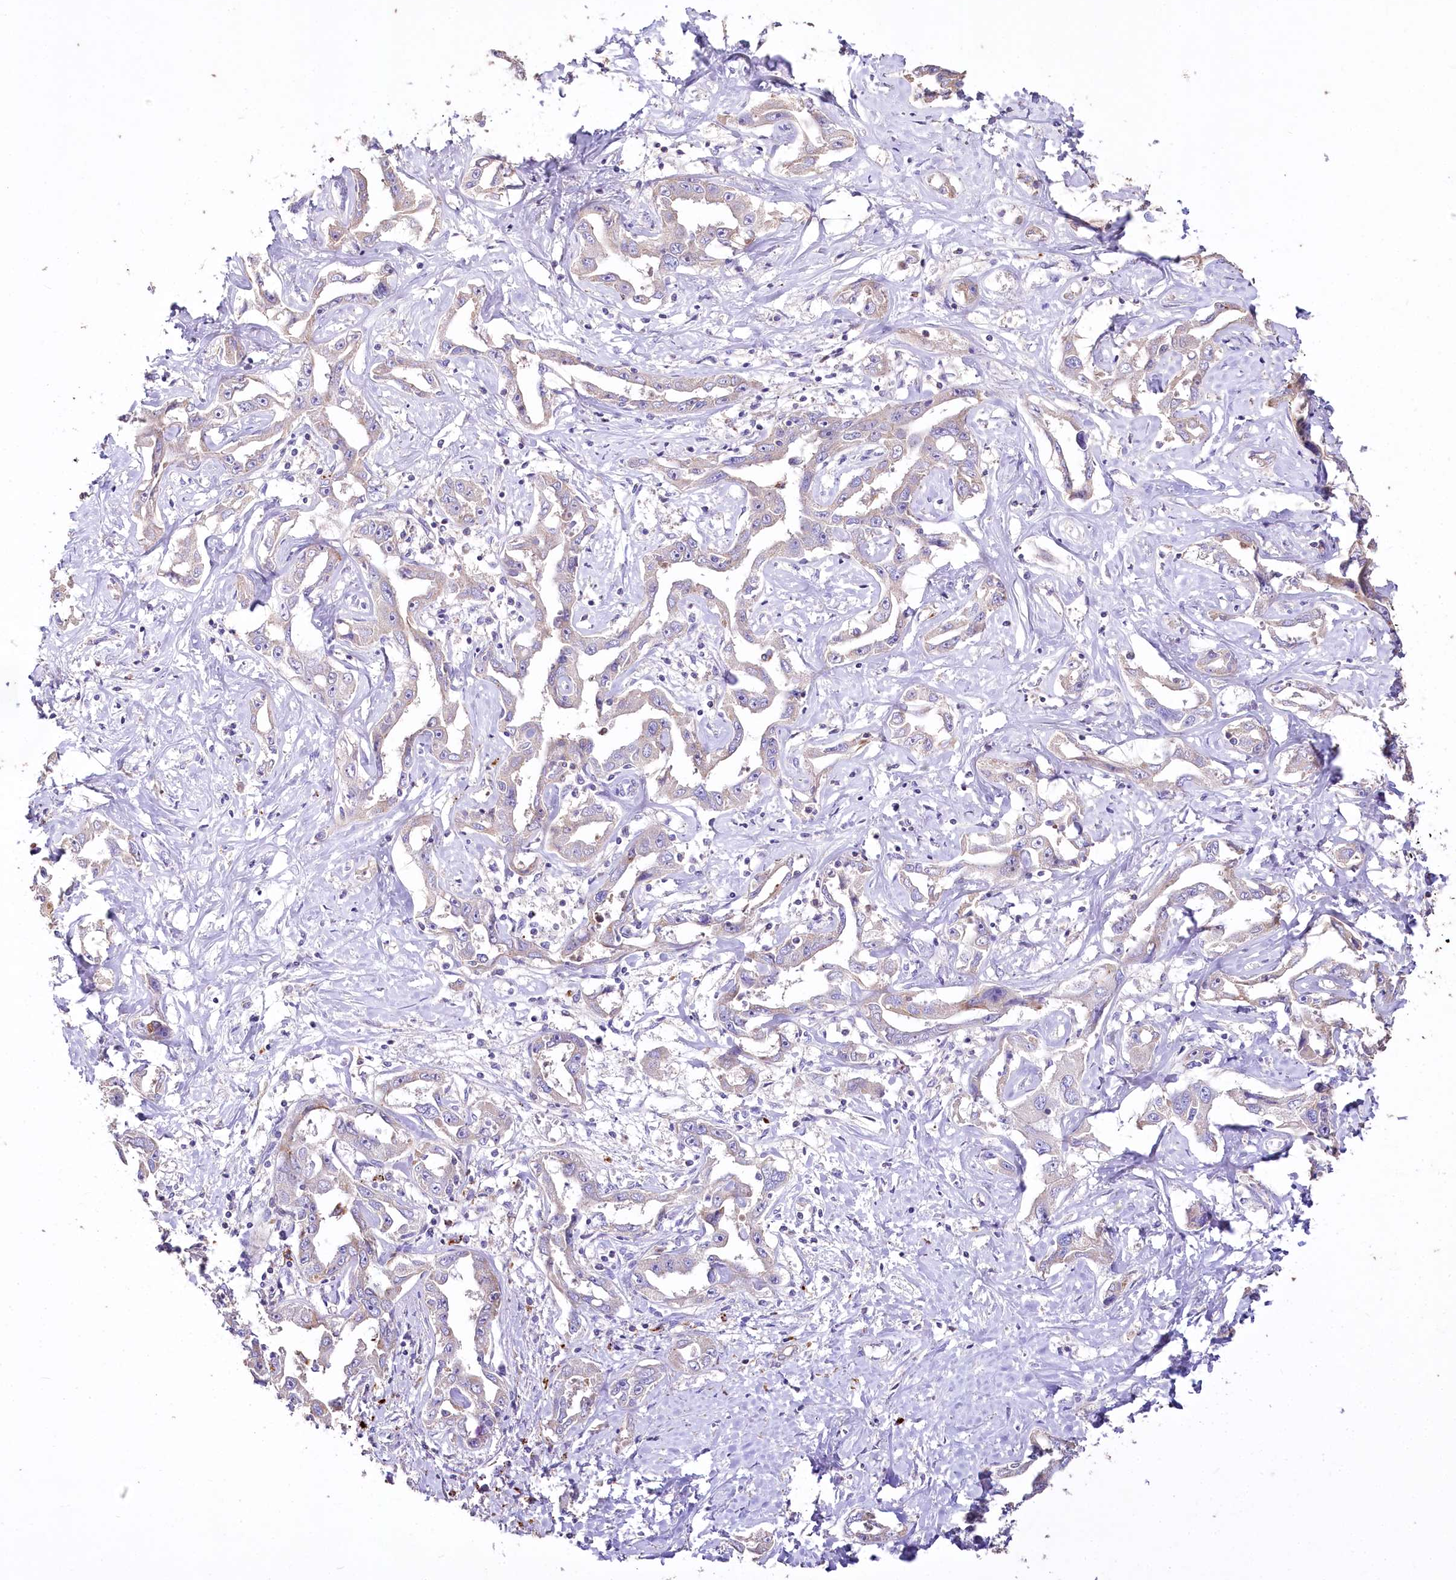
{"staining": {"intensity": "negative", "quantity": "none", "location": "none"}, "tissue": "liver cancer", "cell_type": "Tumor cells", "image_type": "cancer", "snomed": [{"axis": "morphology", "description": "Cholangiocarcinoma"}, {"axis": "topography", "description": "Liver"}], "caption": "This photomicrograph is of liver cholangiocarcinoma stained with immunohistochemistry (IHC) to label a protein in brown with the nuclei are counter-stained blue. There is no positivity in tumor cells.", "gene": "PTER", "patient": {"sex": "male", "age": 59}}